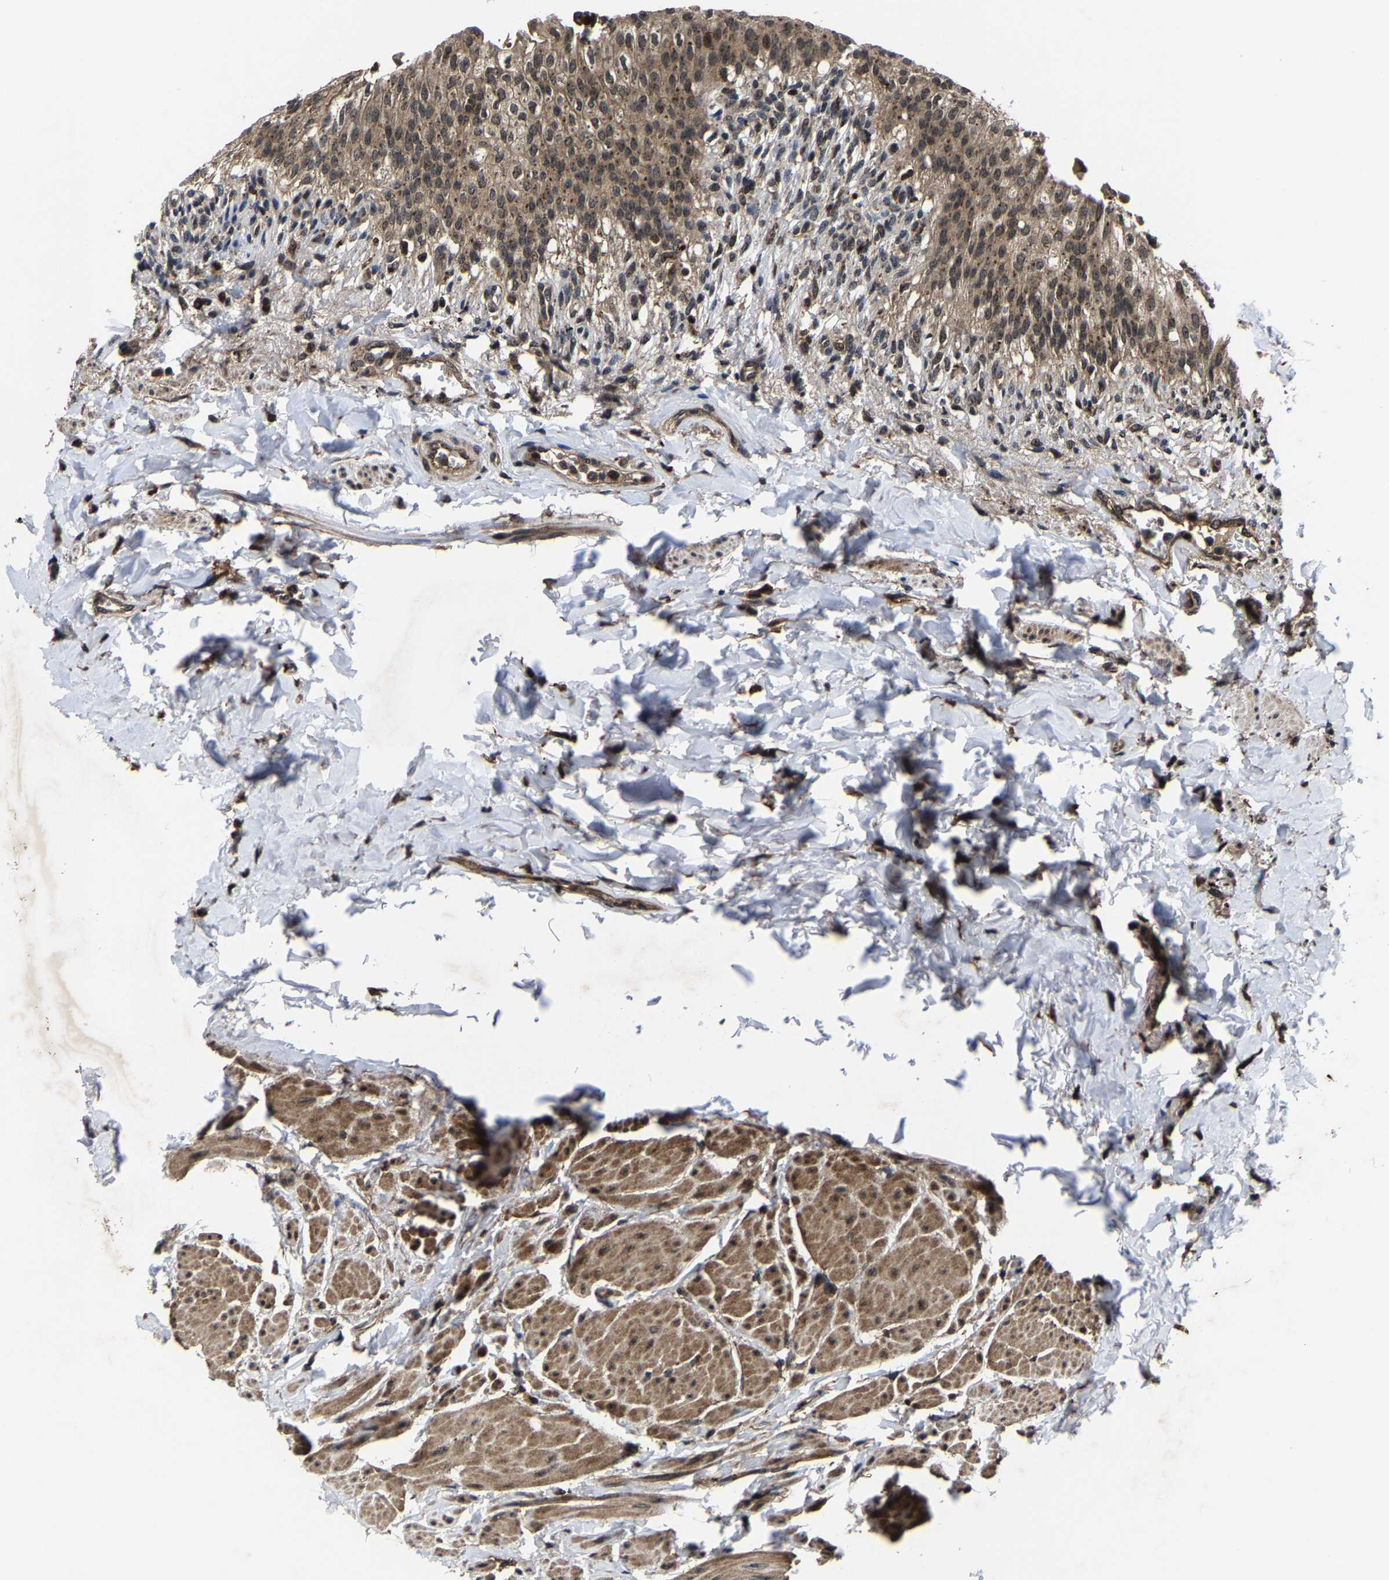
{"staining": {"intensity": "strong", "quantity": ">75%", "location": "cytoplasmic/membranous,nuclear"}, "tissue": "urinary bladder", "cell_type": "Urothelial cells", "image_type": "normal", "snomed": [{"axis": "morphology", "description": "Normal tissue, NOS"}, {"axis": "topography", "description": "Urinary bladder"}], "caption": "Urinary bladder stained with DAB (3,3'-diaminobenzidine) immunohistochemistry exhibits high levels of strong cytoplasmic/membranous,nuclear expression in approximately >75% of urothelial cells.", "gene": "ZCCHC7", "patient": {"sex": "female", "age": 60}}